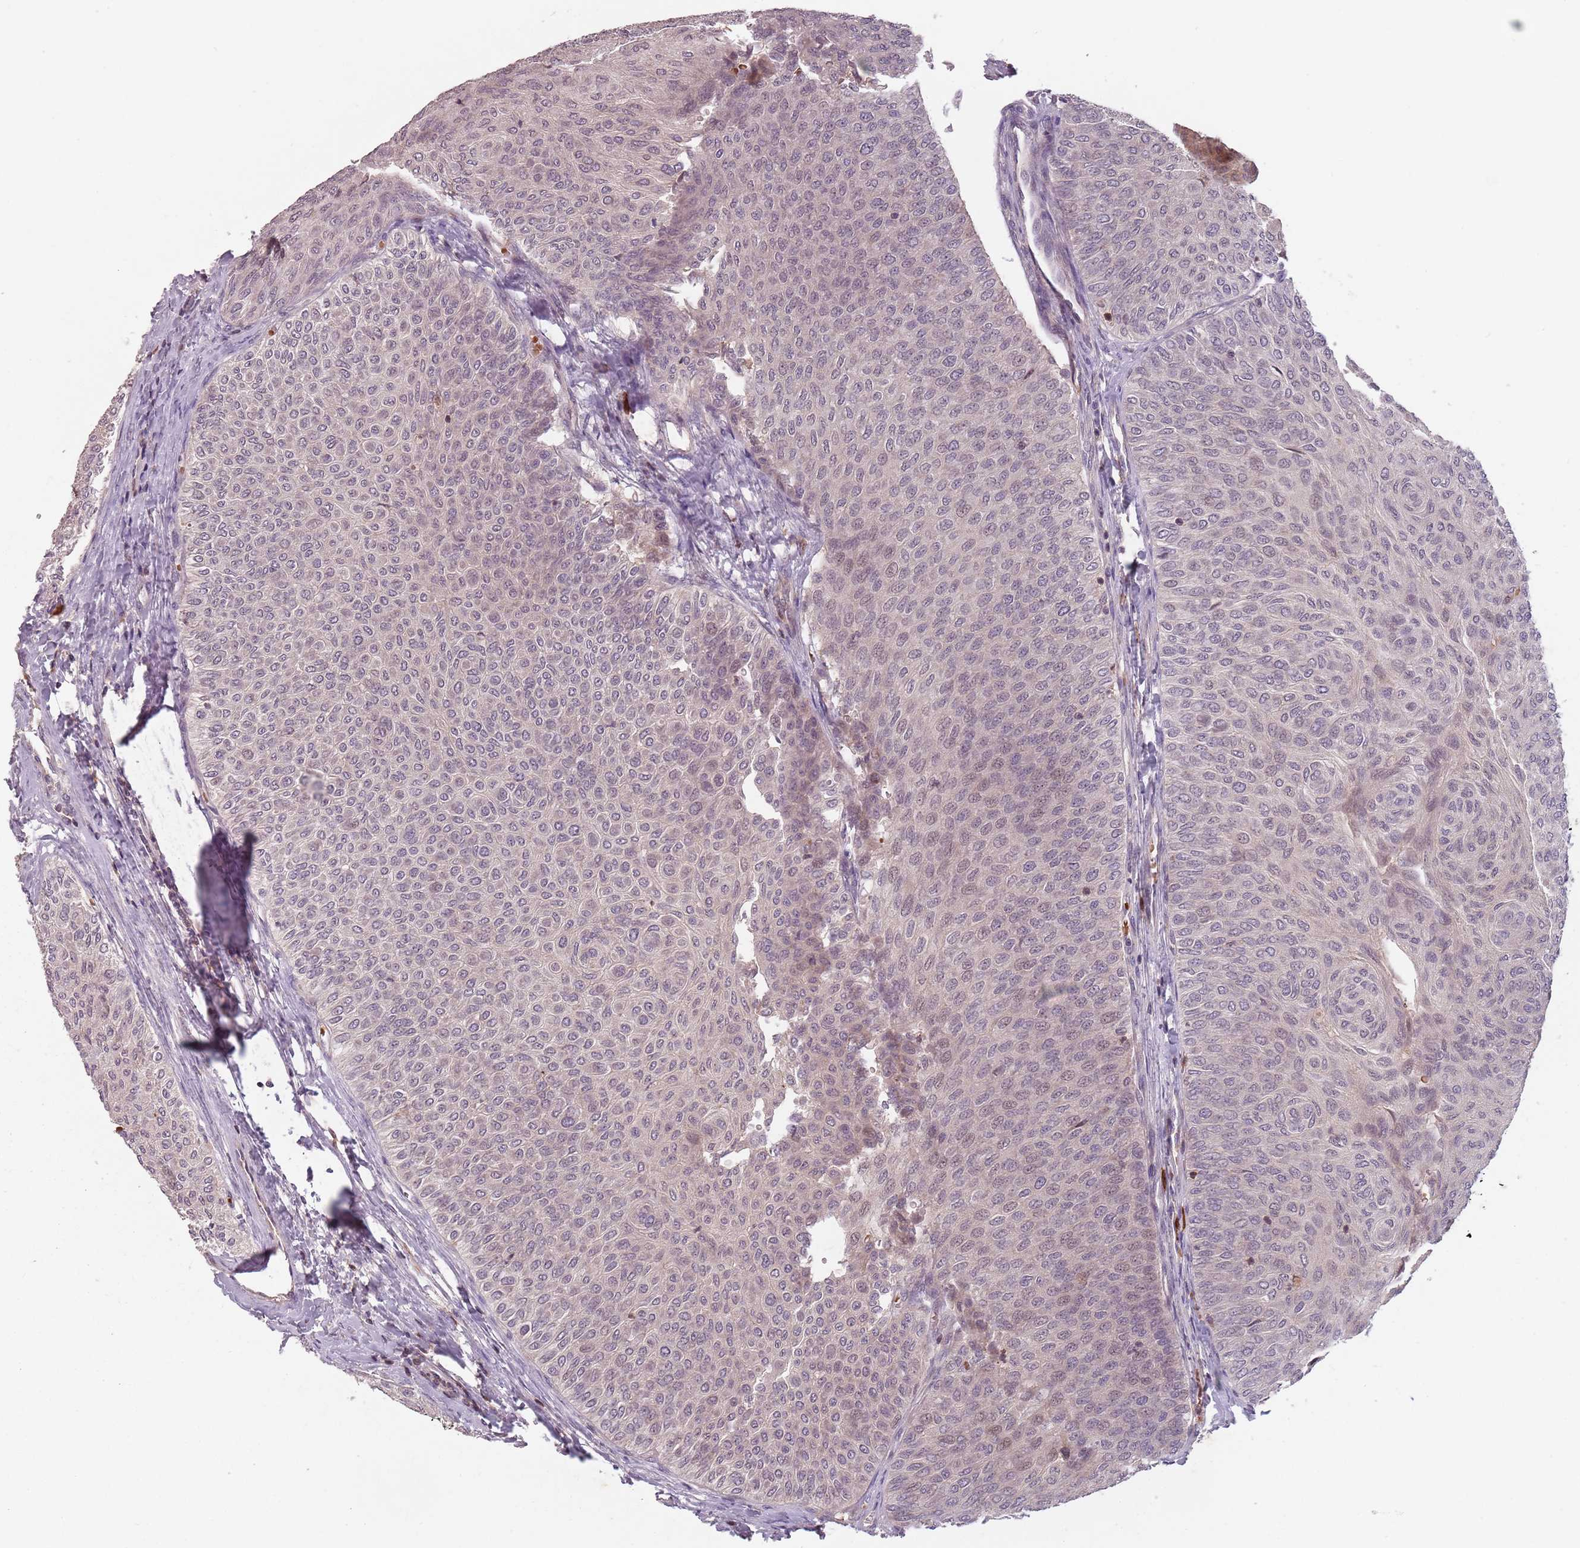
{"staining": {"intensity": "negative", "quantity": "none", "location": "none"}, "tissue": "urothelial cancer", "cell_type": "Tumor cells", "image_type": "cancer", "snomed": [{"axis": "morphology", "description": "Urothelial carcinoma, Low grade"}, {"axis": "topography", "description": "Urinary bladder"}], "caption": "Immunohistochemistry photomicrograph of neoplastic tissue: human urothelial cancer stained with DAB (3,3'-diaminobenzidine) shows no significant protein expression in tumor cells.", "gene": "GPR180", "patient": {"sex": "male", "age": 78}}